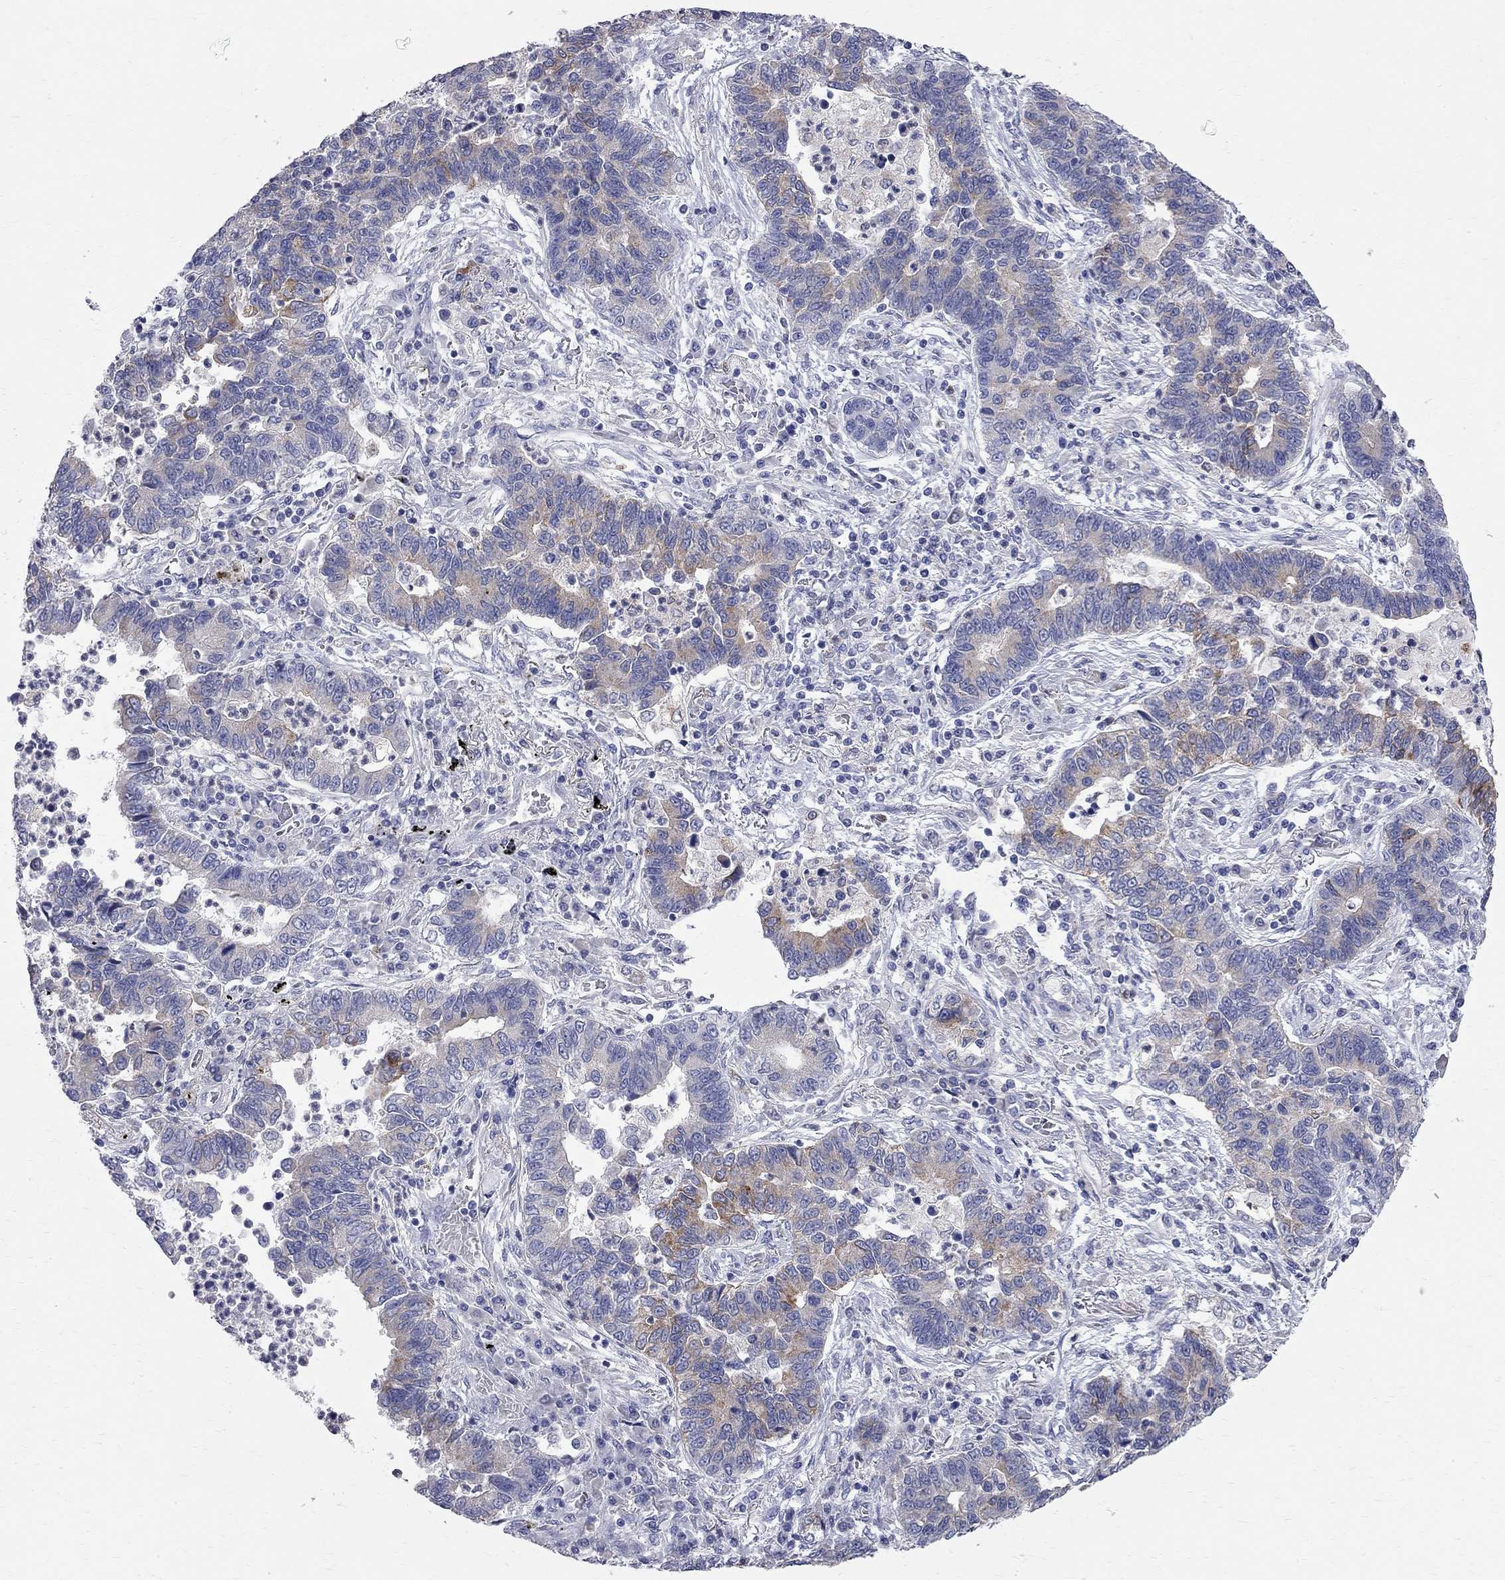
{"staining": {"intensity": "moderate", "quantity": "<25%", "location": "cytoplasmic/membranous"}, "tissue": "lung cancer", "cell_type": "Tumor cells", "image_type": "cancer", "snomed": [{"axis": "morphology", "description": "Adenocarcinoma, NOS"}, {"axis": "topography", "description": "Lung"}], "caption": "This micrograph exhibits IHC staining of lung cancer, with low moderate cytoplasmic/membranous expression in approximately <25% of tumor cells.", "gene": "ACSL1", "patient": {"sex": "female", "age": 57}}